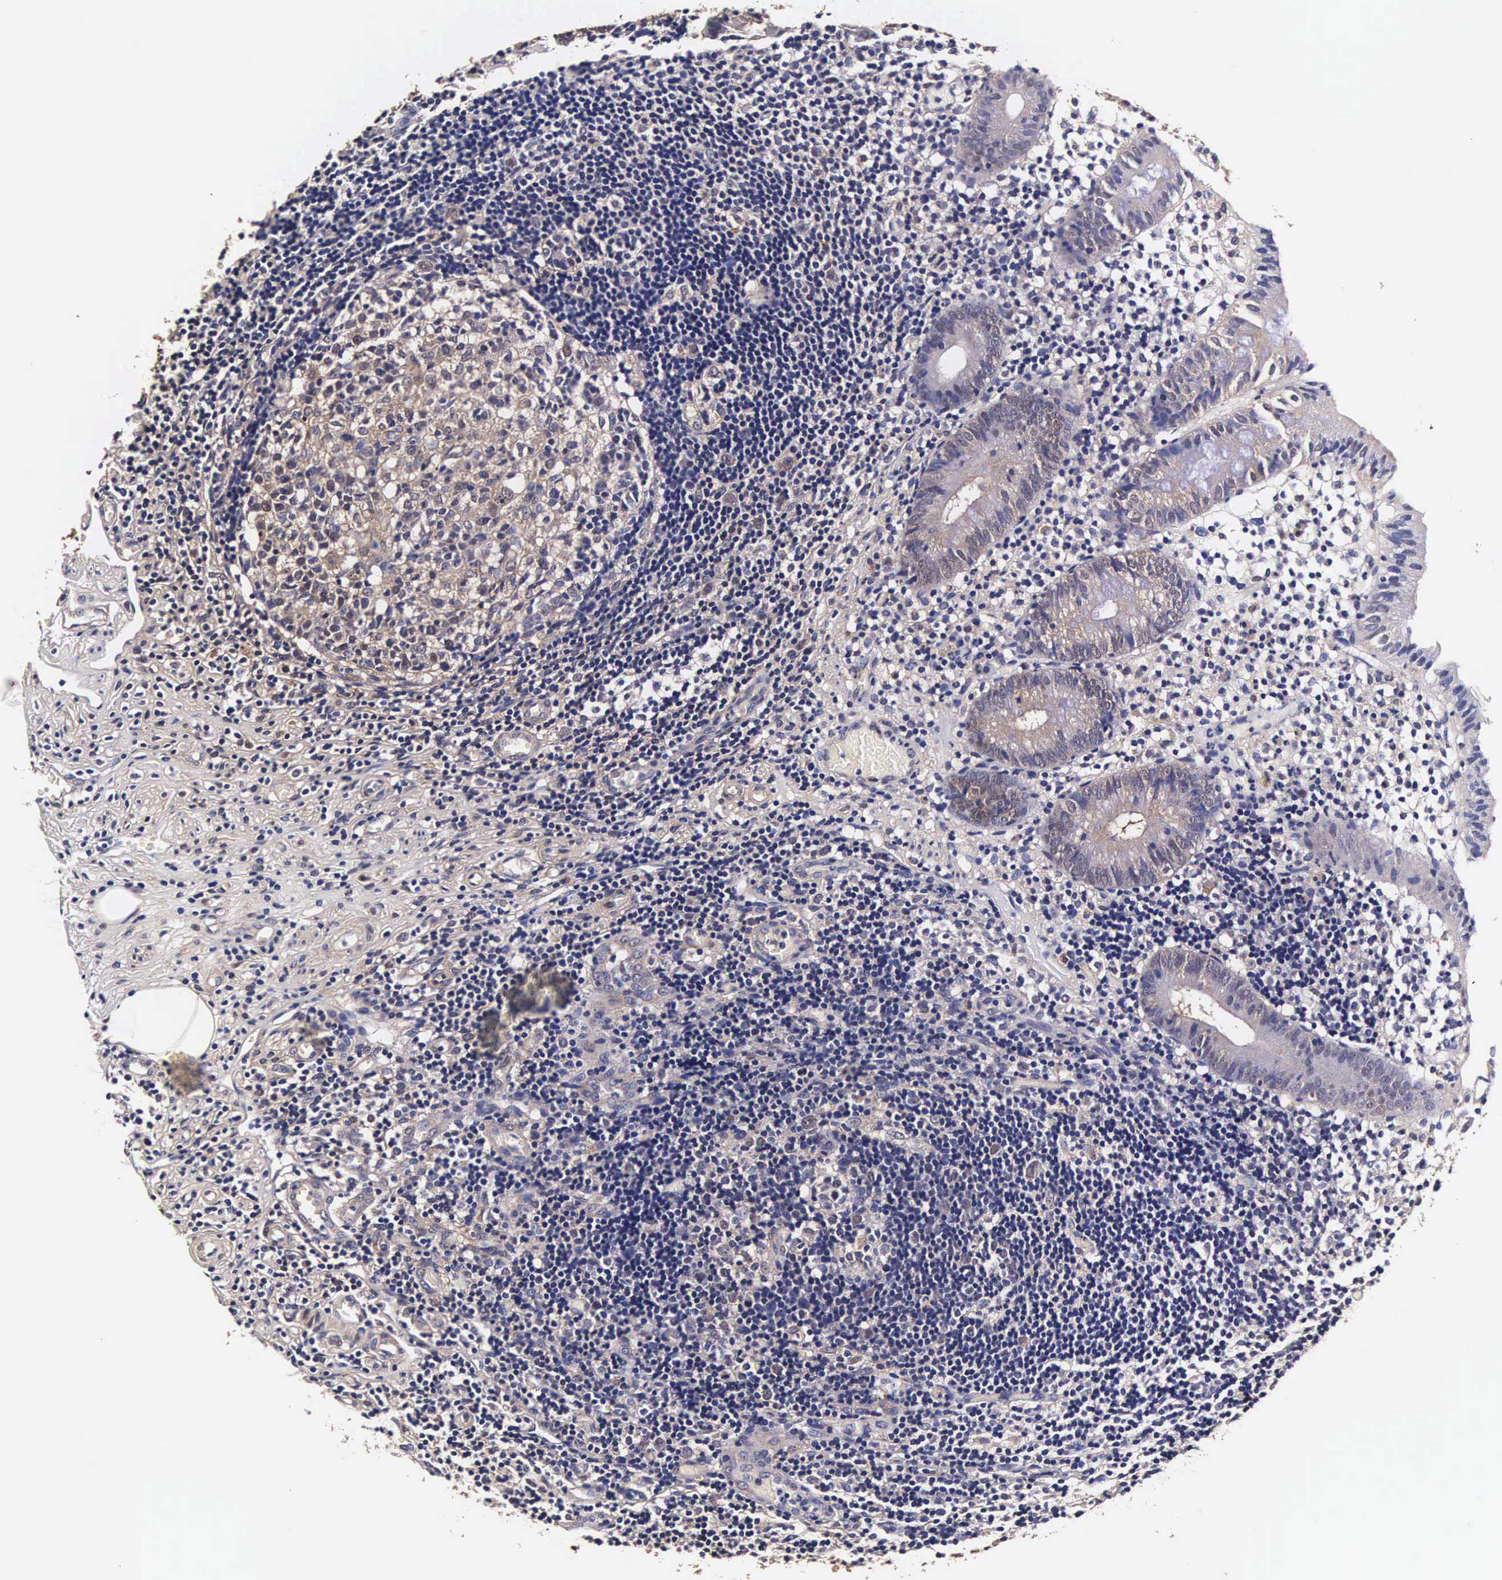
{"staining": {"intensity": "weak", "quantity": "25%-75%", "location": "cytoplasmic/membranous,nuclear"}, "tissue": "appendix", "cell_type": "Glandular cells", "image_type": "normal", "snomed": [{"axis": "morphology", "description": "Normal tissue, NOS"}, {"axis": "topography", "description": "Appendix"}], "caption": "Immunohistochemistry (DAB) staining of unremarkable human appendix exhibits weak cytoplasmic/membranous,nuclear protein staining in approximately 25%-75% of glandular cells.", "gene": "TECPR2", "patient": {"sex": "male", "age": 25}}